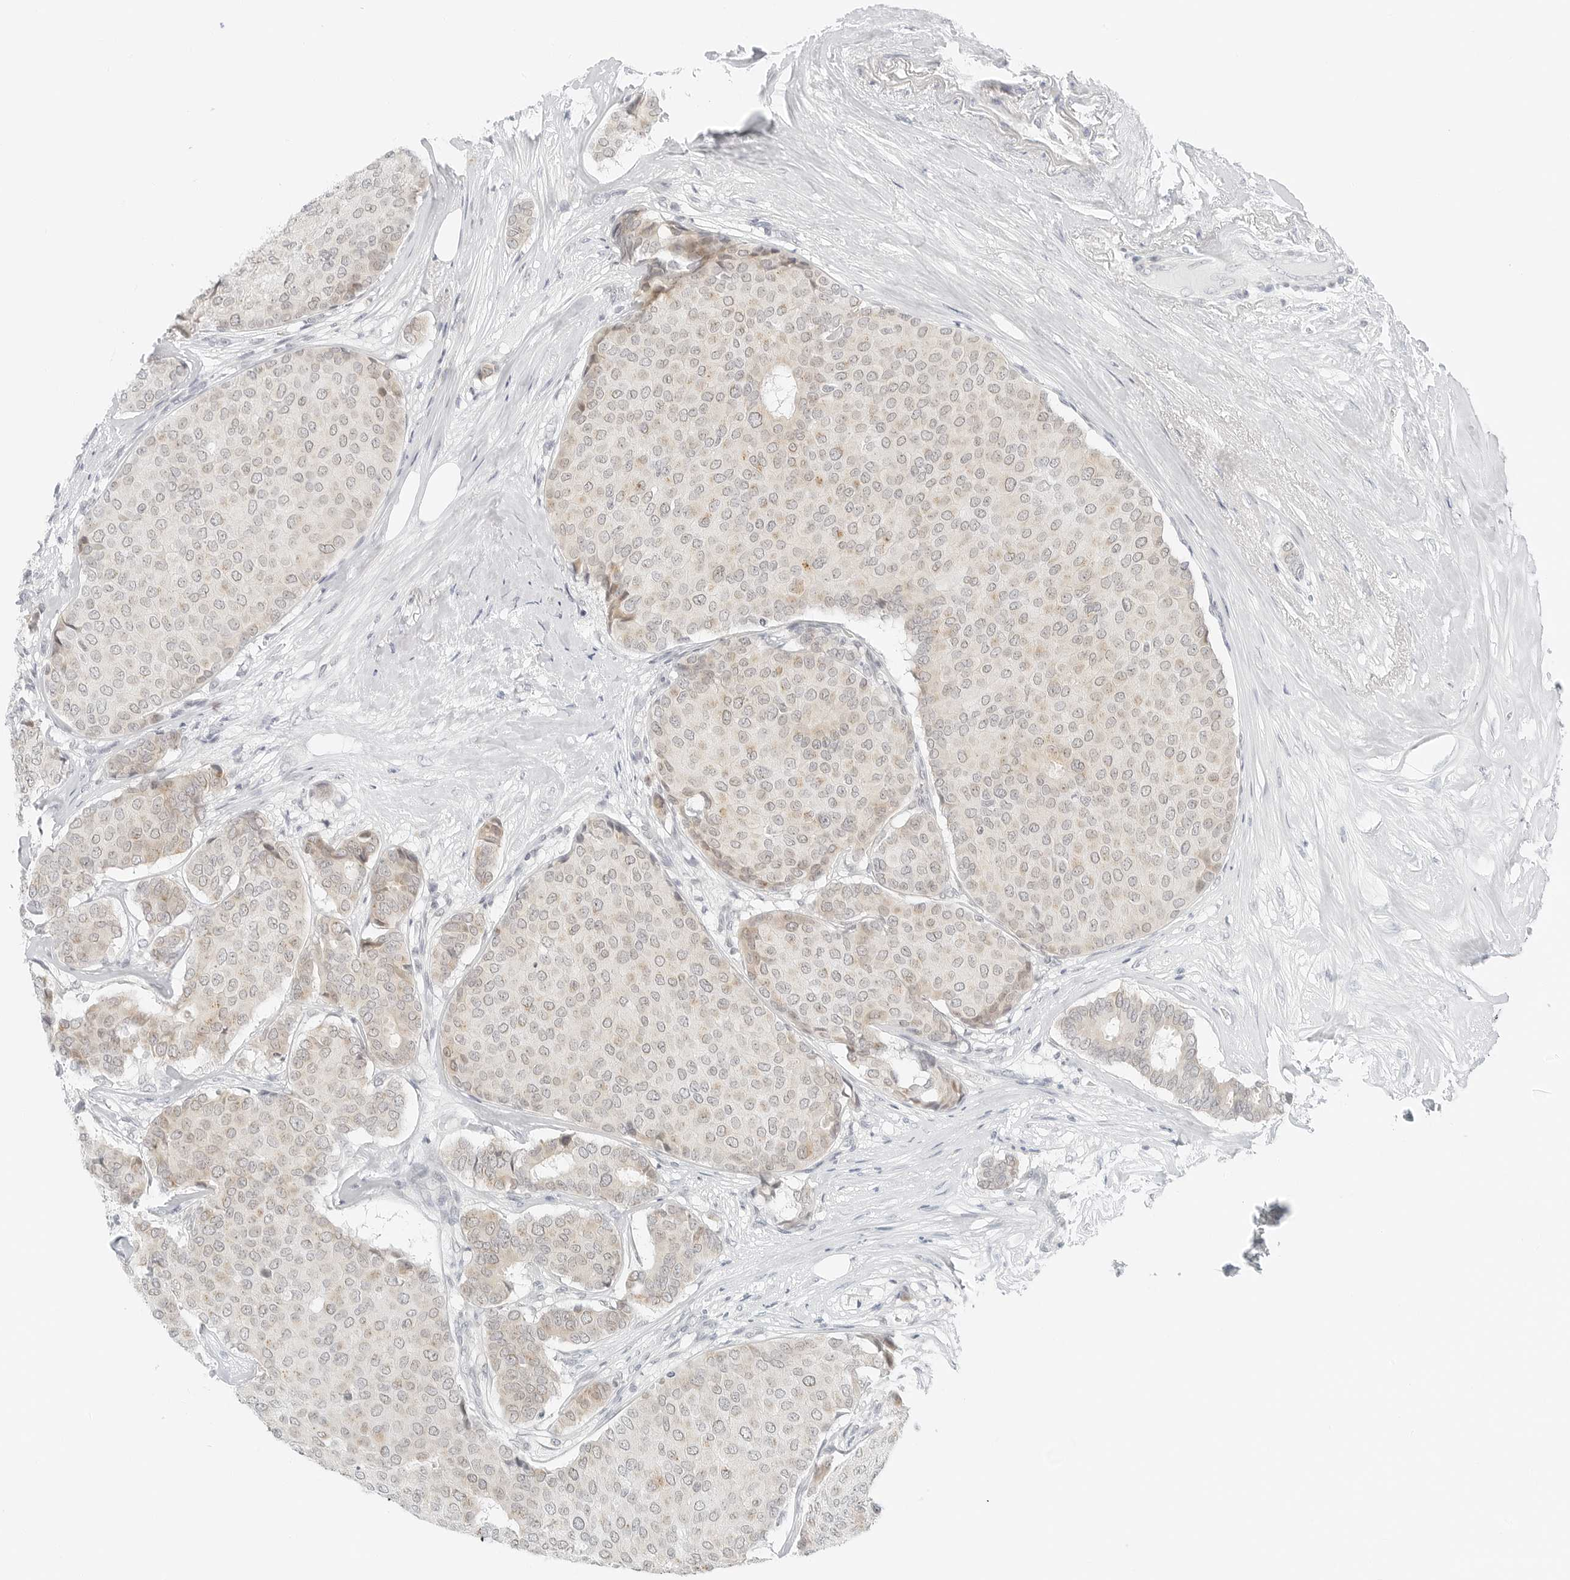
{"staining": {"intensity": "weak", "quantity": "<25%", "location": "nuclear"}, "tissue": "breast cancer", "cell_type": "Tumor cells", "image_type": "cancer", "snomed": [{"axis": "morphology", "description": "Duct carcinoma"}, {"axis": "topography", "description": "Breast"}], "caption": "Immunohistochemistry histopathology image of breast intraductal carcinoma stained for a protein (brown), which demonstrates no positivity in tumor cells.", "gene": "CCSAP", "patient": {"sex": "female", "age": 75}}